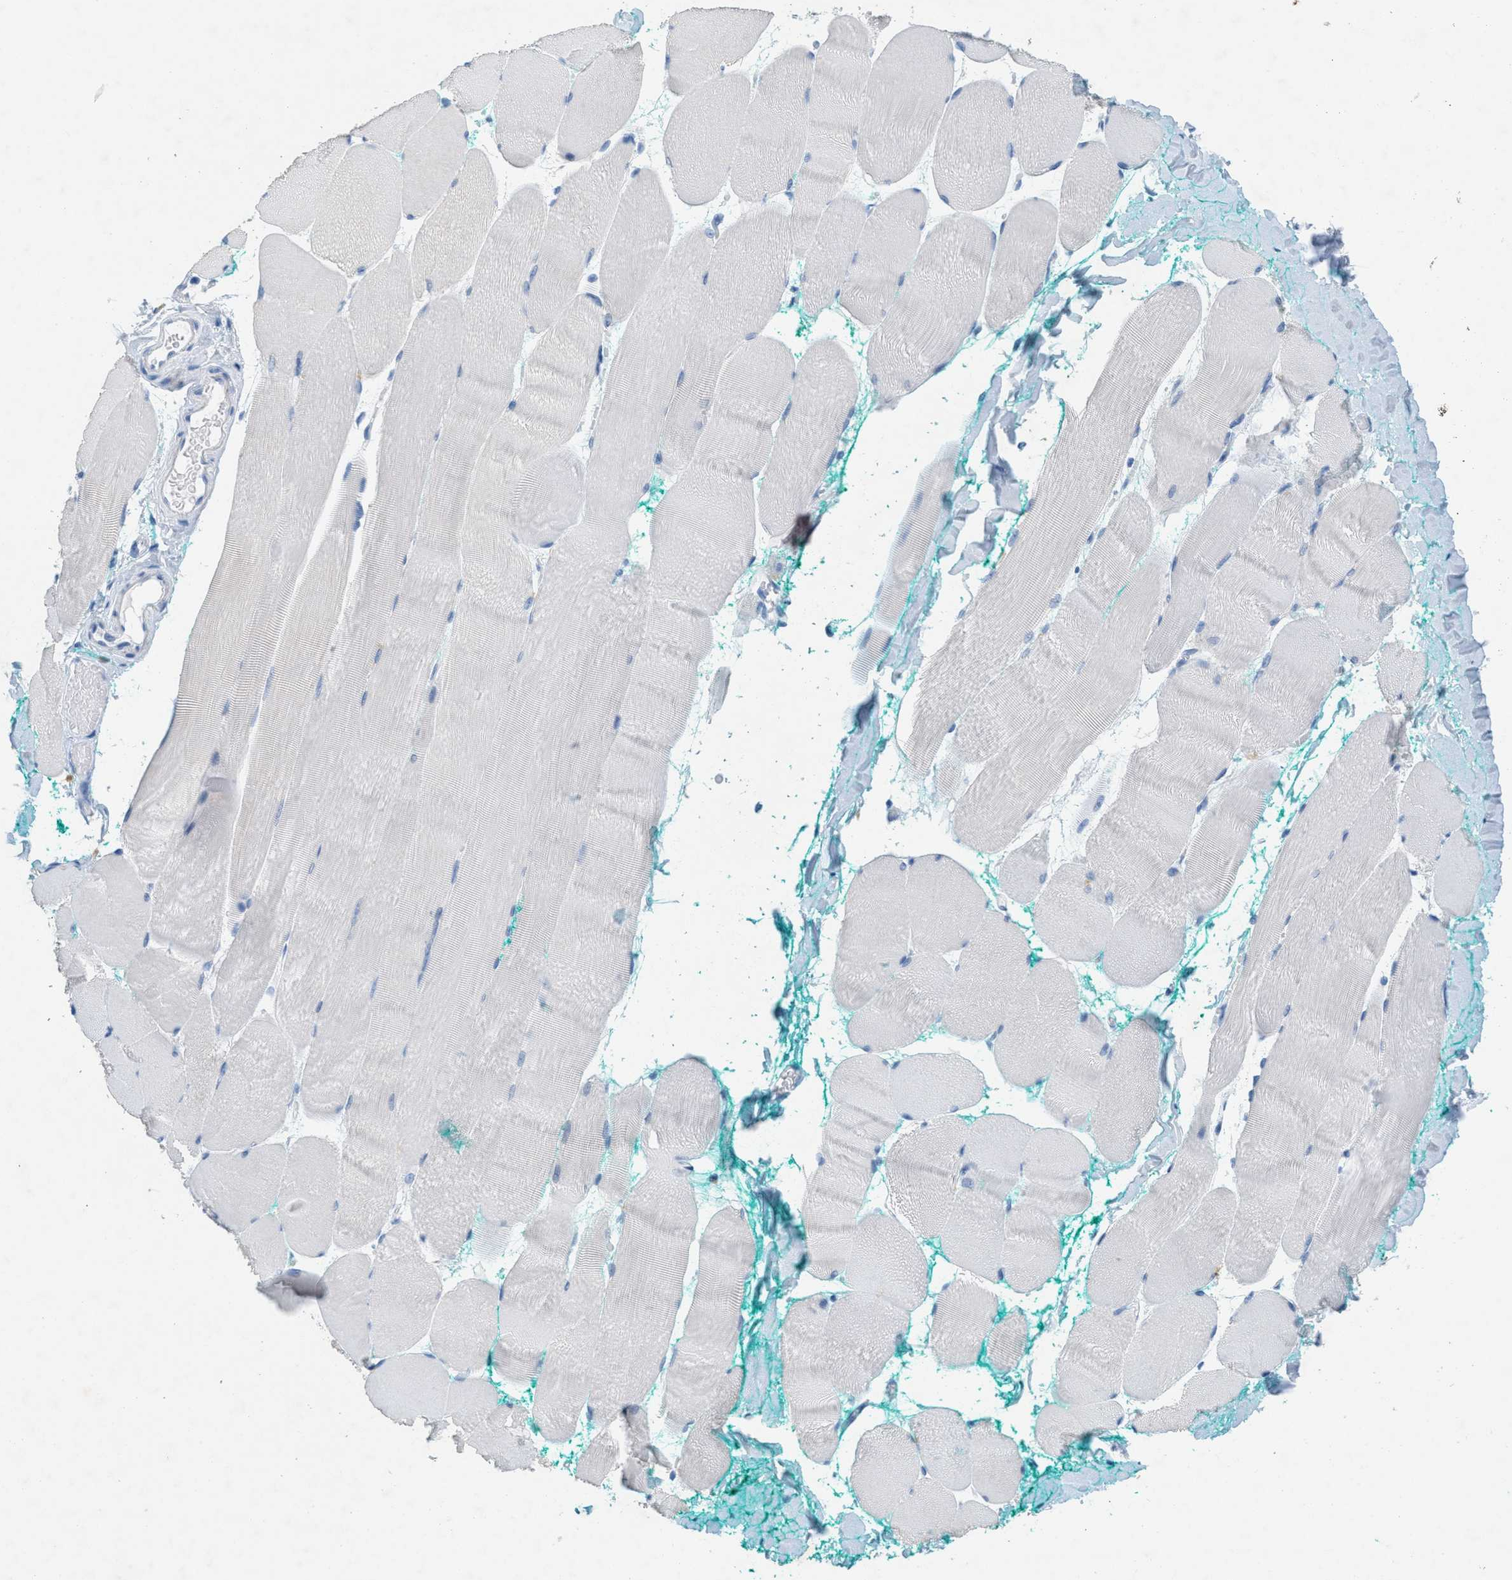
{"staining": {"intensity": "negative", "quantity": "none", "location": "none"}, "tissue": "skeletal muscle", "cell_type": "Myocytes", "image_type": "normal", "snomed": [{"axis": "morphology", "description": "Normal tissue, NOS"}, {"axis": "morphology", "description": "Squamous cell carcinoma, NOS"}, {"axis": "topography", "description": "Skeletal muscle"}], "caption": "This is an immunohistochemistry image of benign human skeletal muscle. There is no expression in myocytes.", "gene": "GPM6A", "patient": {"sex": "male", "age": 51}}